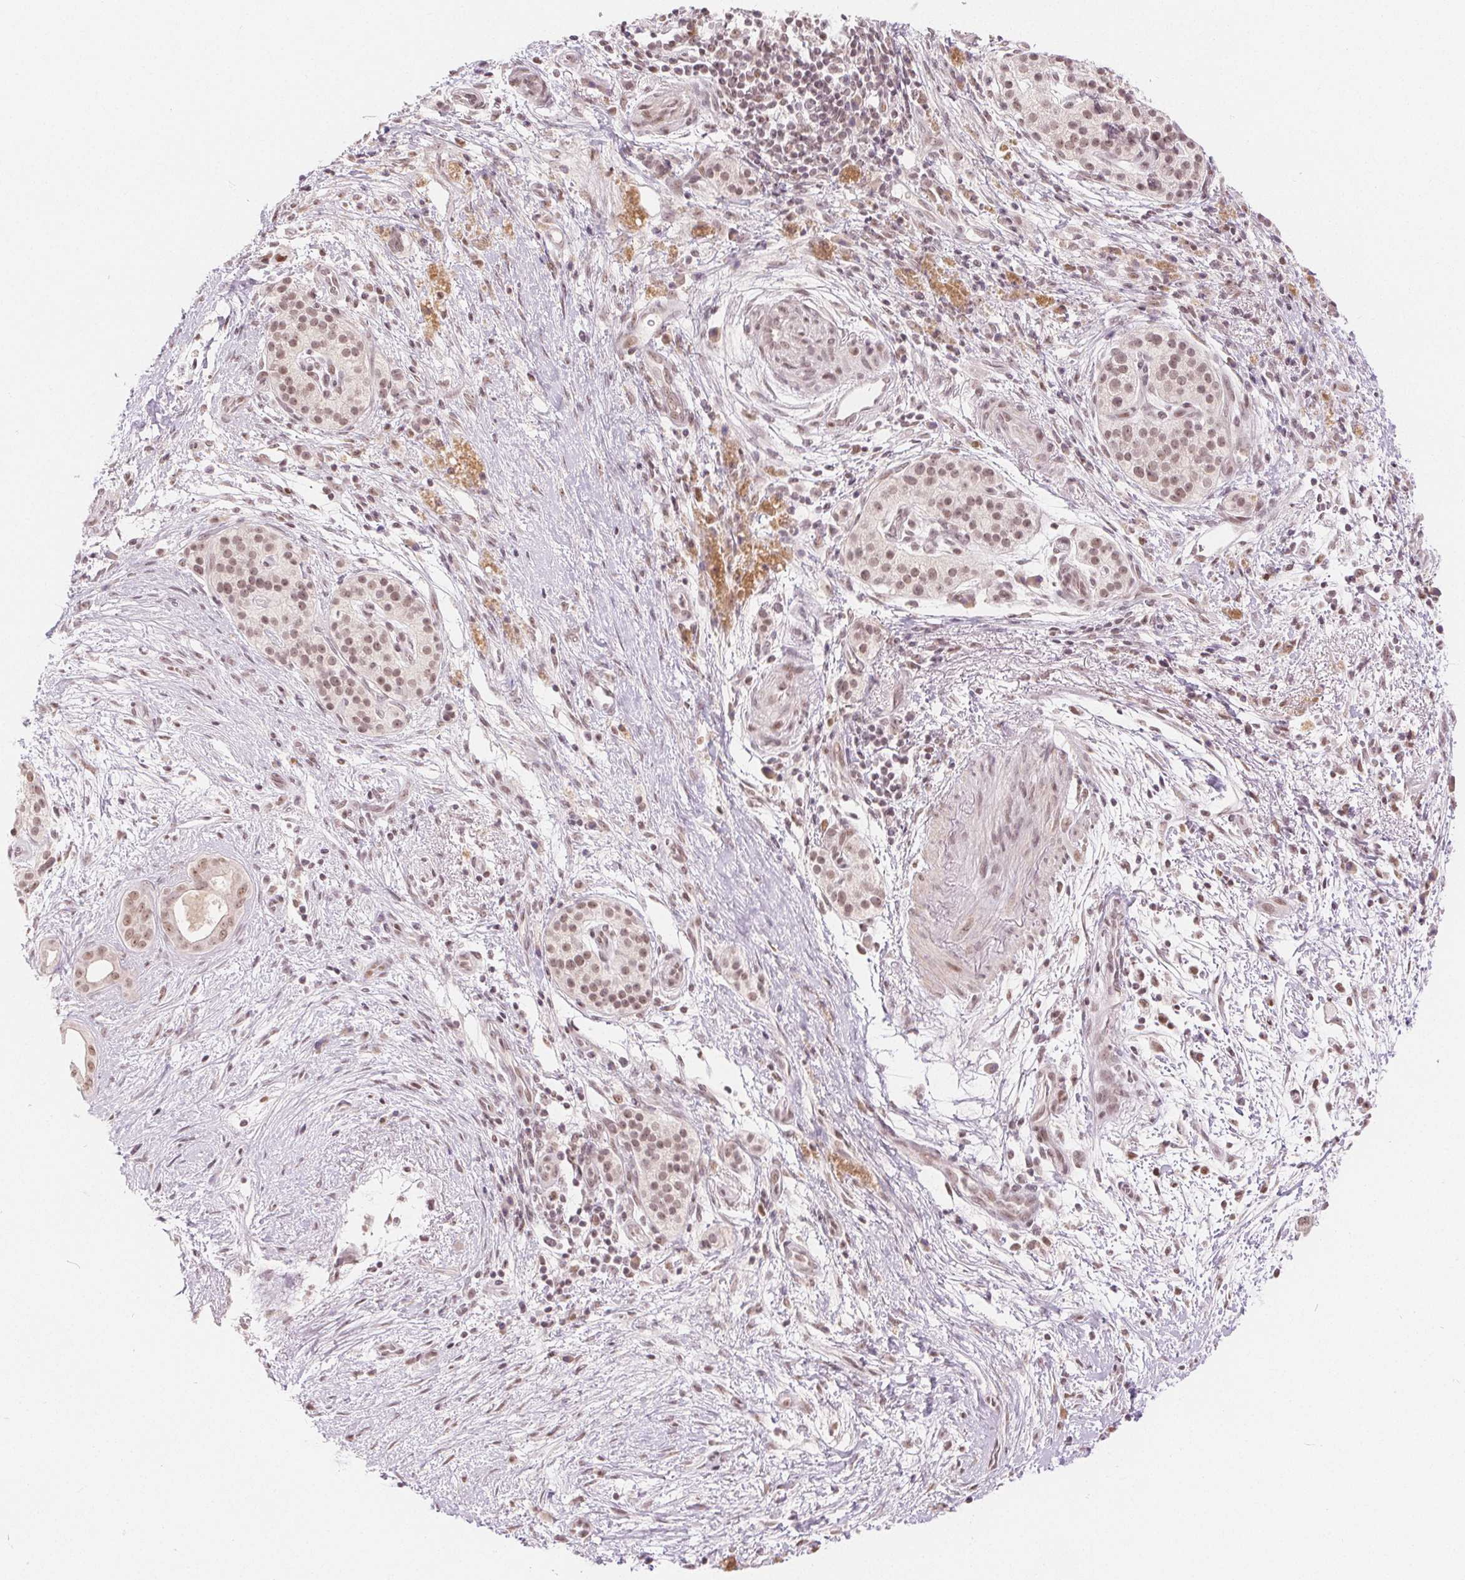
{"staining": {"intensity": "weak", "quantity": ">75%", "location": "nuclear"}, "tissue": "pancreatic cancer", "cell_type": "Tumor cells", "image_type": "cancer", "snomed": [{"axis": "morphology", "description": "Adenocarcinoma, NOS"}, {"axis": "topography", "description": "Pancreas"}], "caption": "An IHC micrograph of neoplastic tissue is shown. Protein staining in brown labels weak nuclear positivity in pancreatic adenocarcinoma within tumor cells.", "gene": "DEK", "patient": {"sex": "female", "age": 69}}